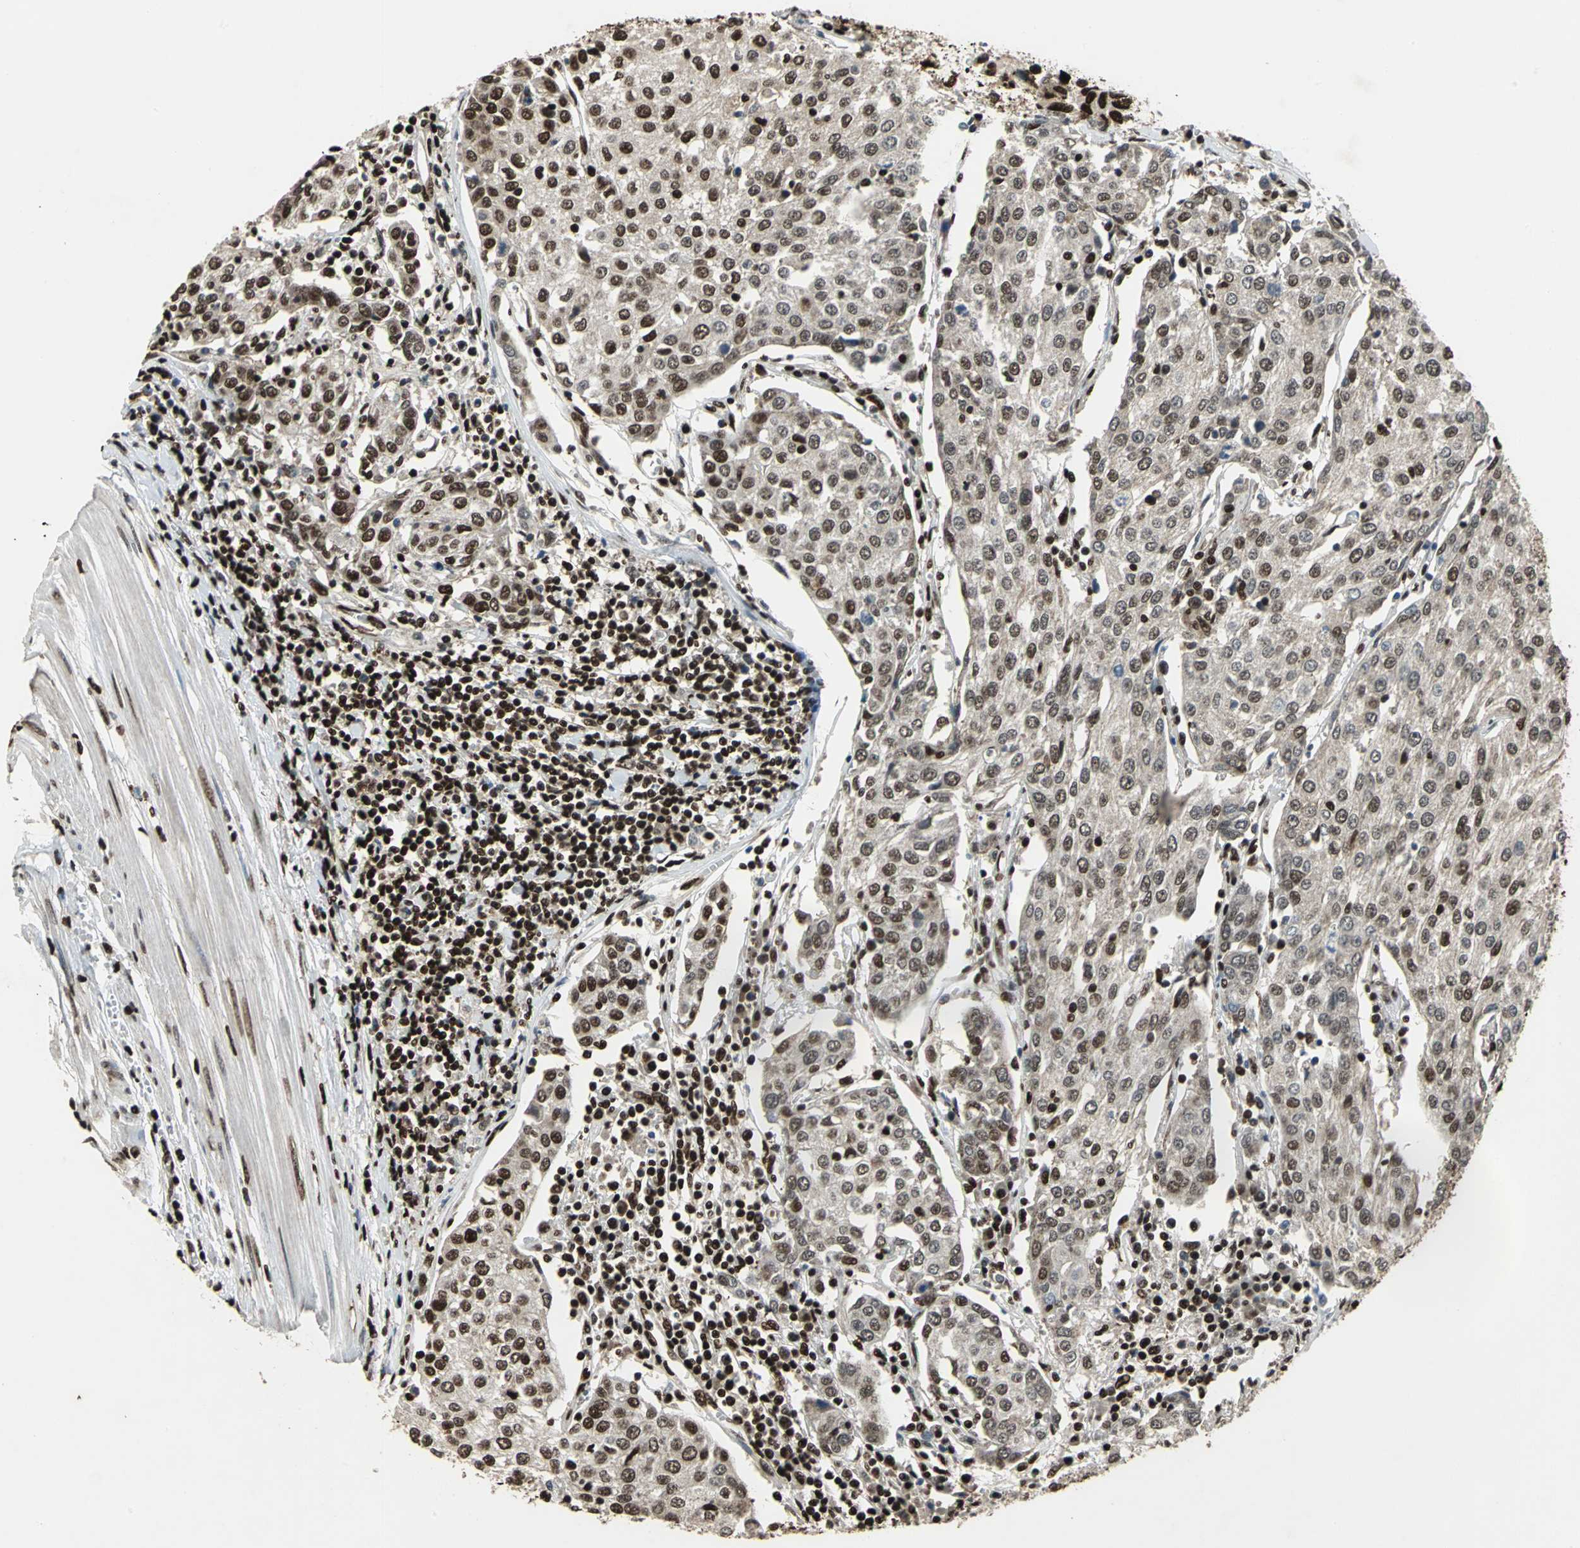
{"staining": {"intensity": "moderate", "quantity": ">75%", "location": "cytoplasmic/membranous,nuclear"}, "tissue": "urothelial cancer", "cell_type": "Tumor cells", "image_type": "cancer", "snomed": [{"axis": "morphology", "description": "Urothelial carcinoma, High grade"}, {"axis": "topography", "description": "Urinary bladder"}], "caption": "Immunohistochemistry histopathology image of human urothelial cancer stained for a protein (brown), which displays medium levels of moderate cytoplasmic/membranous and nuclear staining in about >75% of tumor cells.", "gene": "ANP32A", "patient": {"sex": "female", "age": 85}}